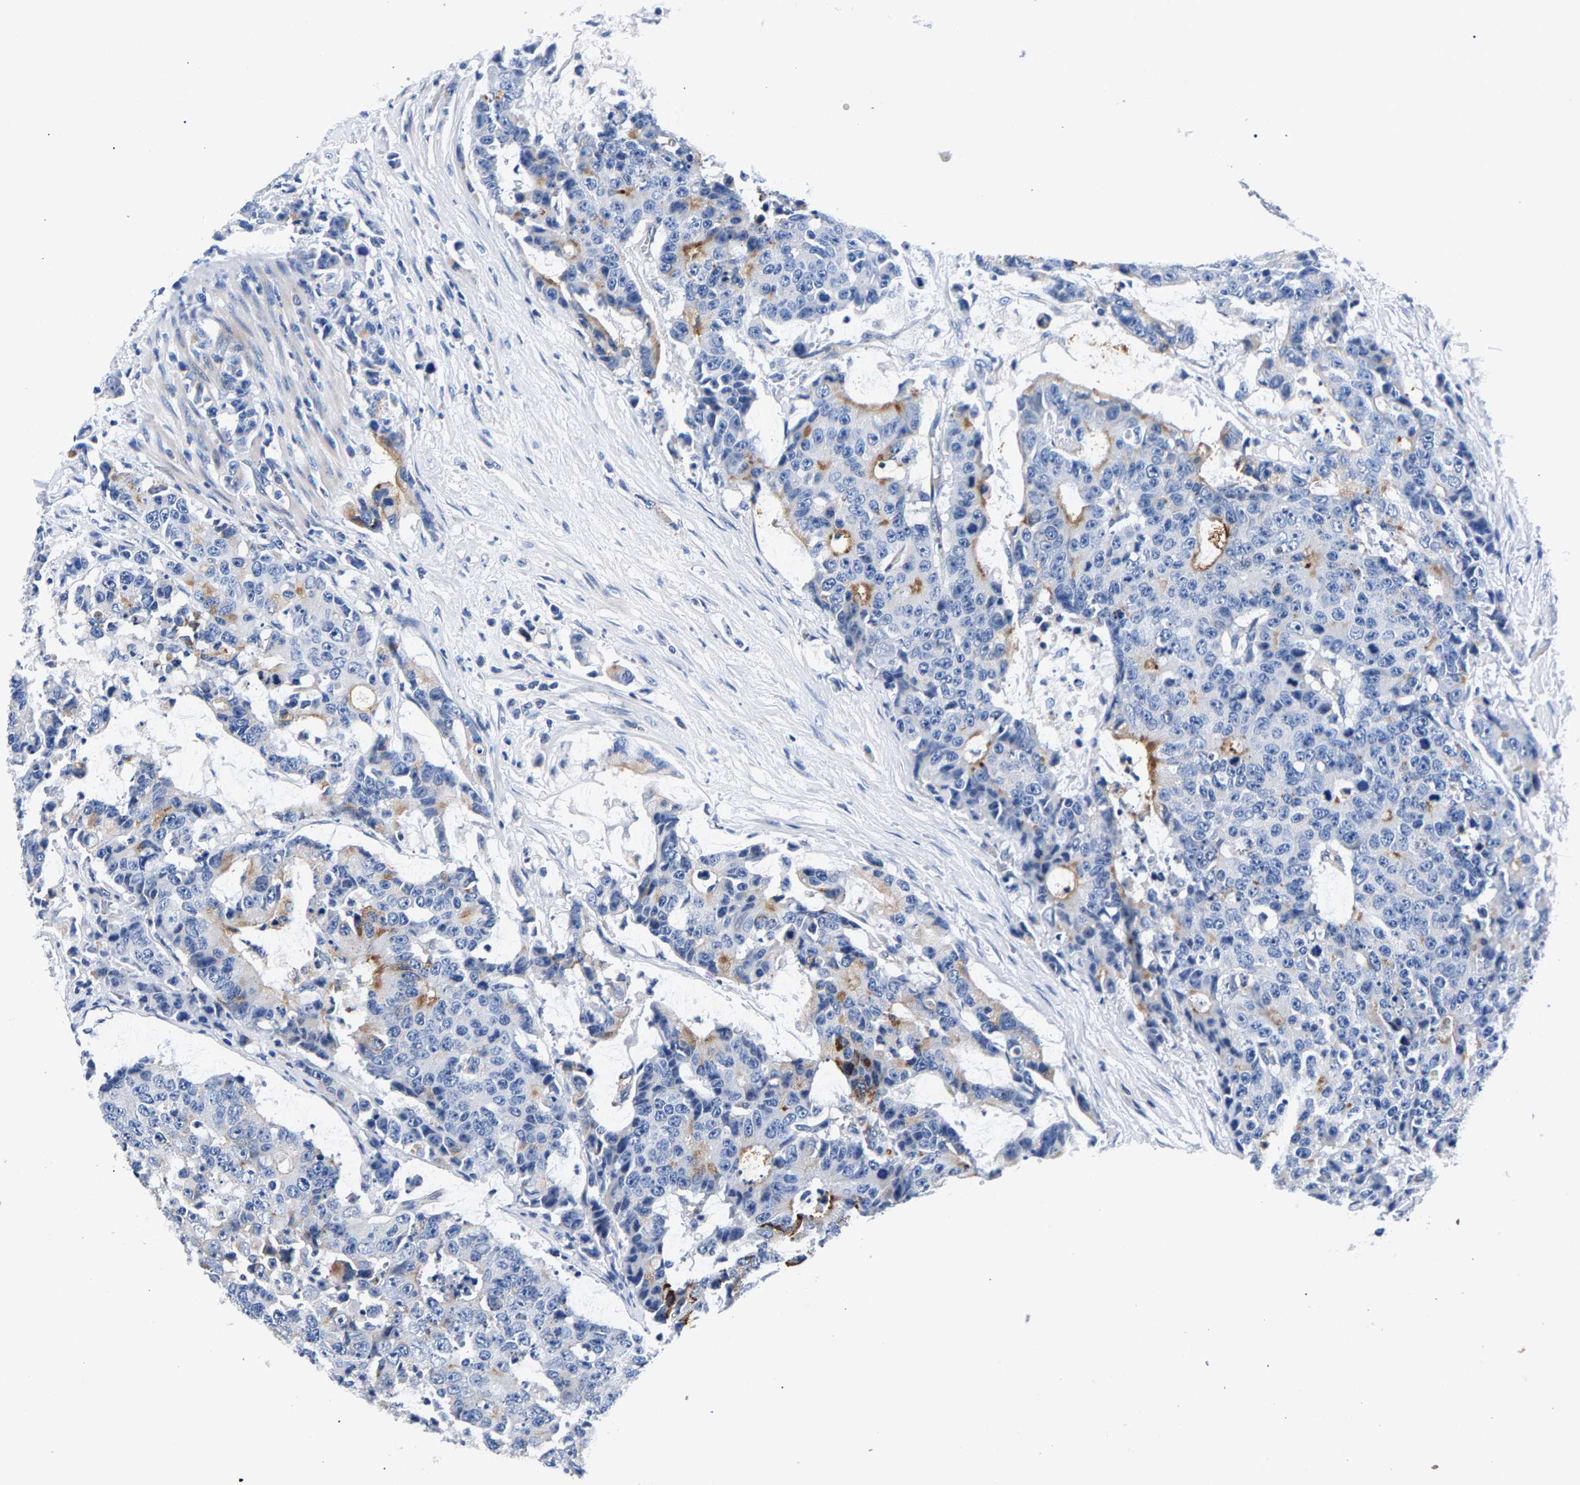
{"staining": {"intensity": "moderate", "quantity": "<25%", "location": "cytoplasmic/membranous"}, "tissue": "colorectal cancer", "cell_type": "Tumor cells", "image_type": "cancer", "snomed": [{"axis": "morphology", "description": "Adenocarcinoma, NOS"}, {"axis": "topography", "description": "Colon"}], "caption": "Protein expression analysis of human colorectal cancer reveals moderate cytoplasmic/membranous expression in about <25% of tumor cells.", "gene": "P2RY4", "patient": {"sex": "female", "age": 86}}